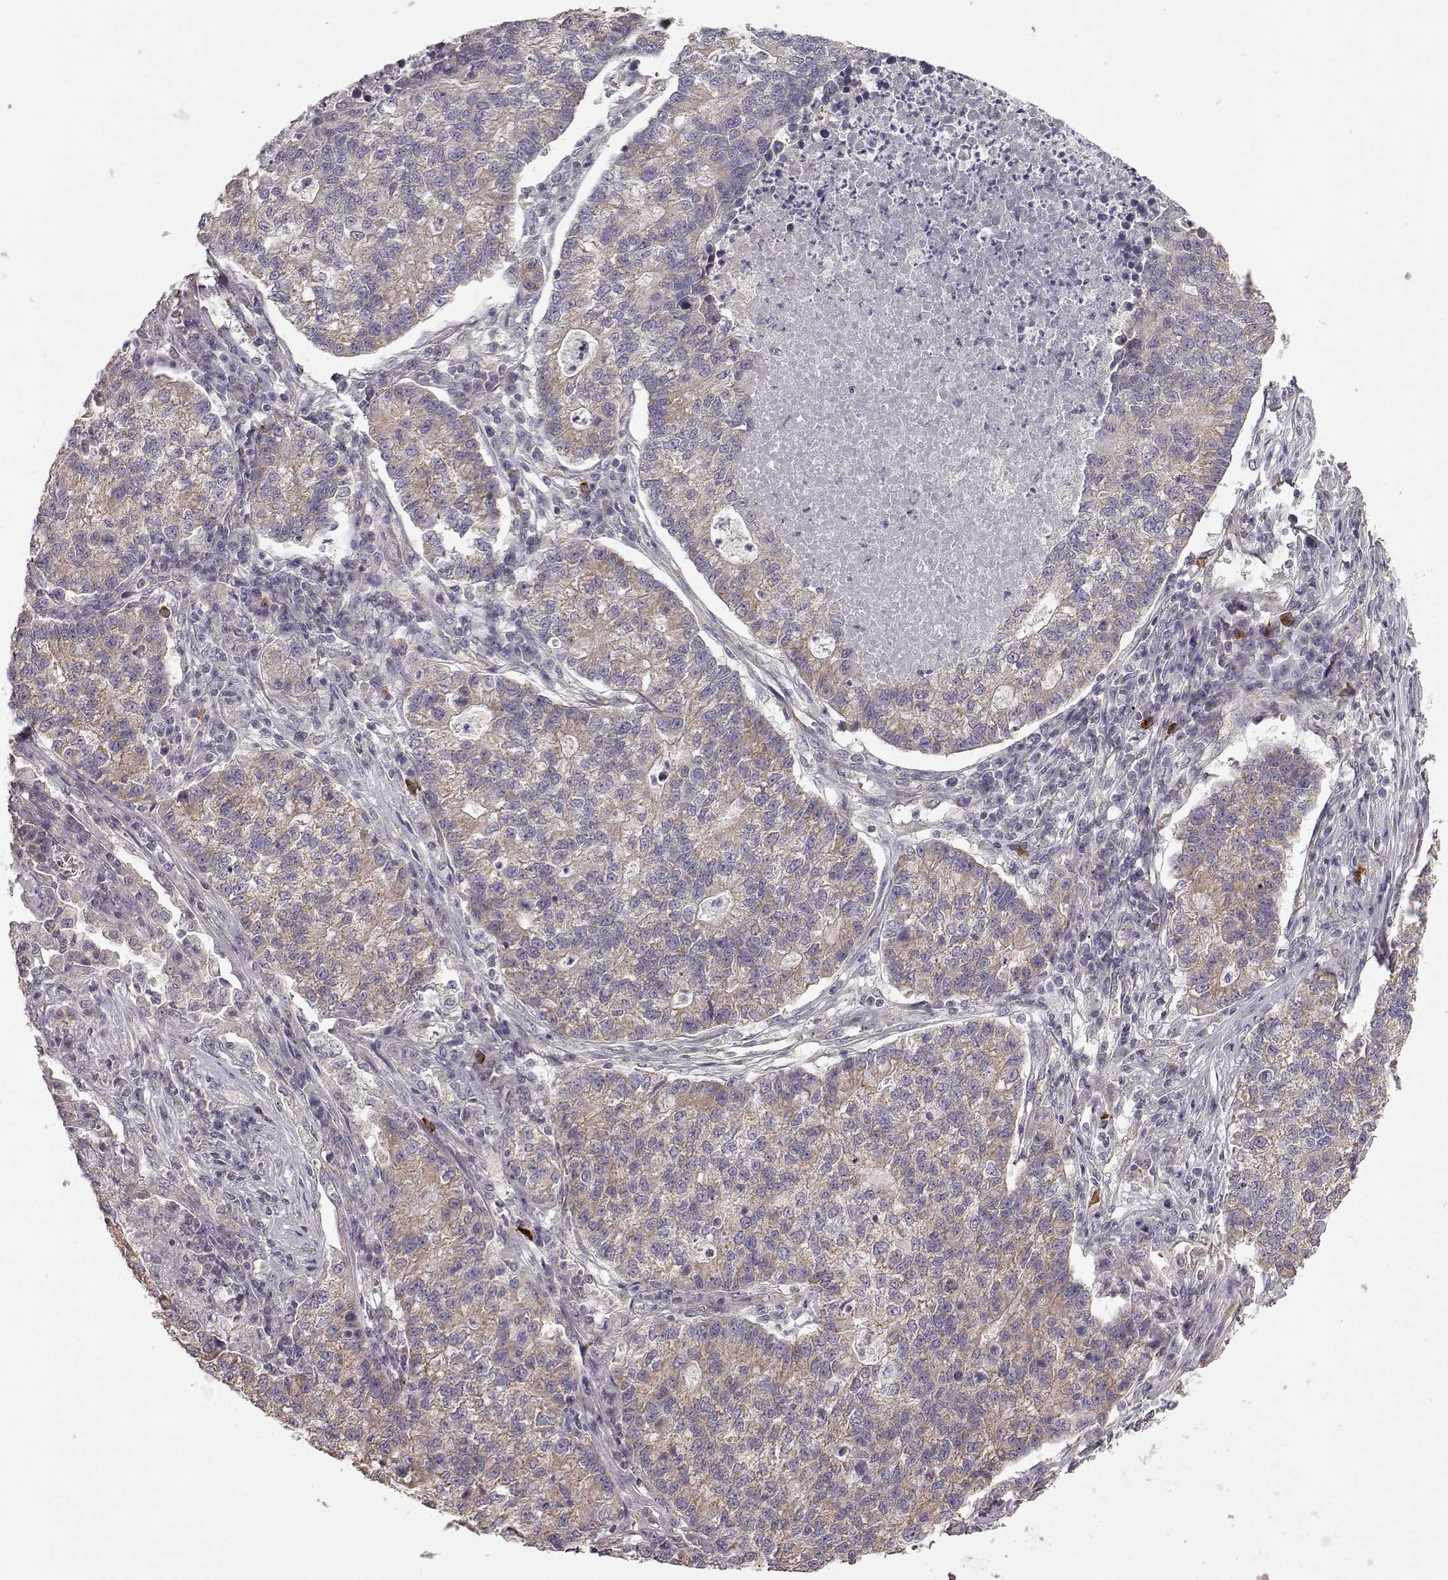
{"staining": {"intensity": "moderate", "quantity": ">75%", "location": "cytoplasmic/membranous"}, "tissue": "lung cancer", "cell_type": "Tumor cells", "image_type": "cancer", "snomed": [{"axis": "morphology", "description": "Adenocarcinoma, NOS"}, {"axis": "topography", "description": "Lung"}], "caption": "Lung cancer (adenocarcinoma) stained with a brown dye demonstrates moderate cytoplasmic/membranous positive positivity in about >75% of tumor cells.", "gene": "ERBB3", "patient": {"sex": "male", "age": 57}}